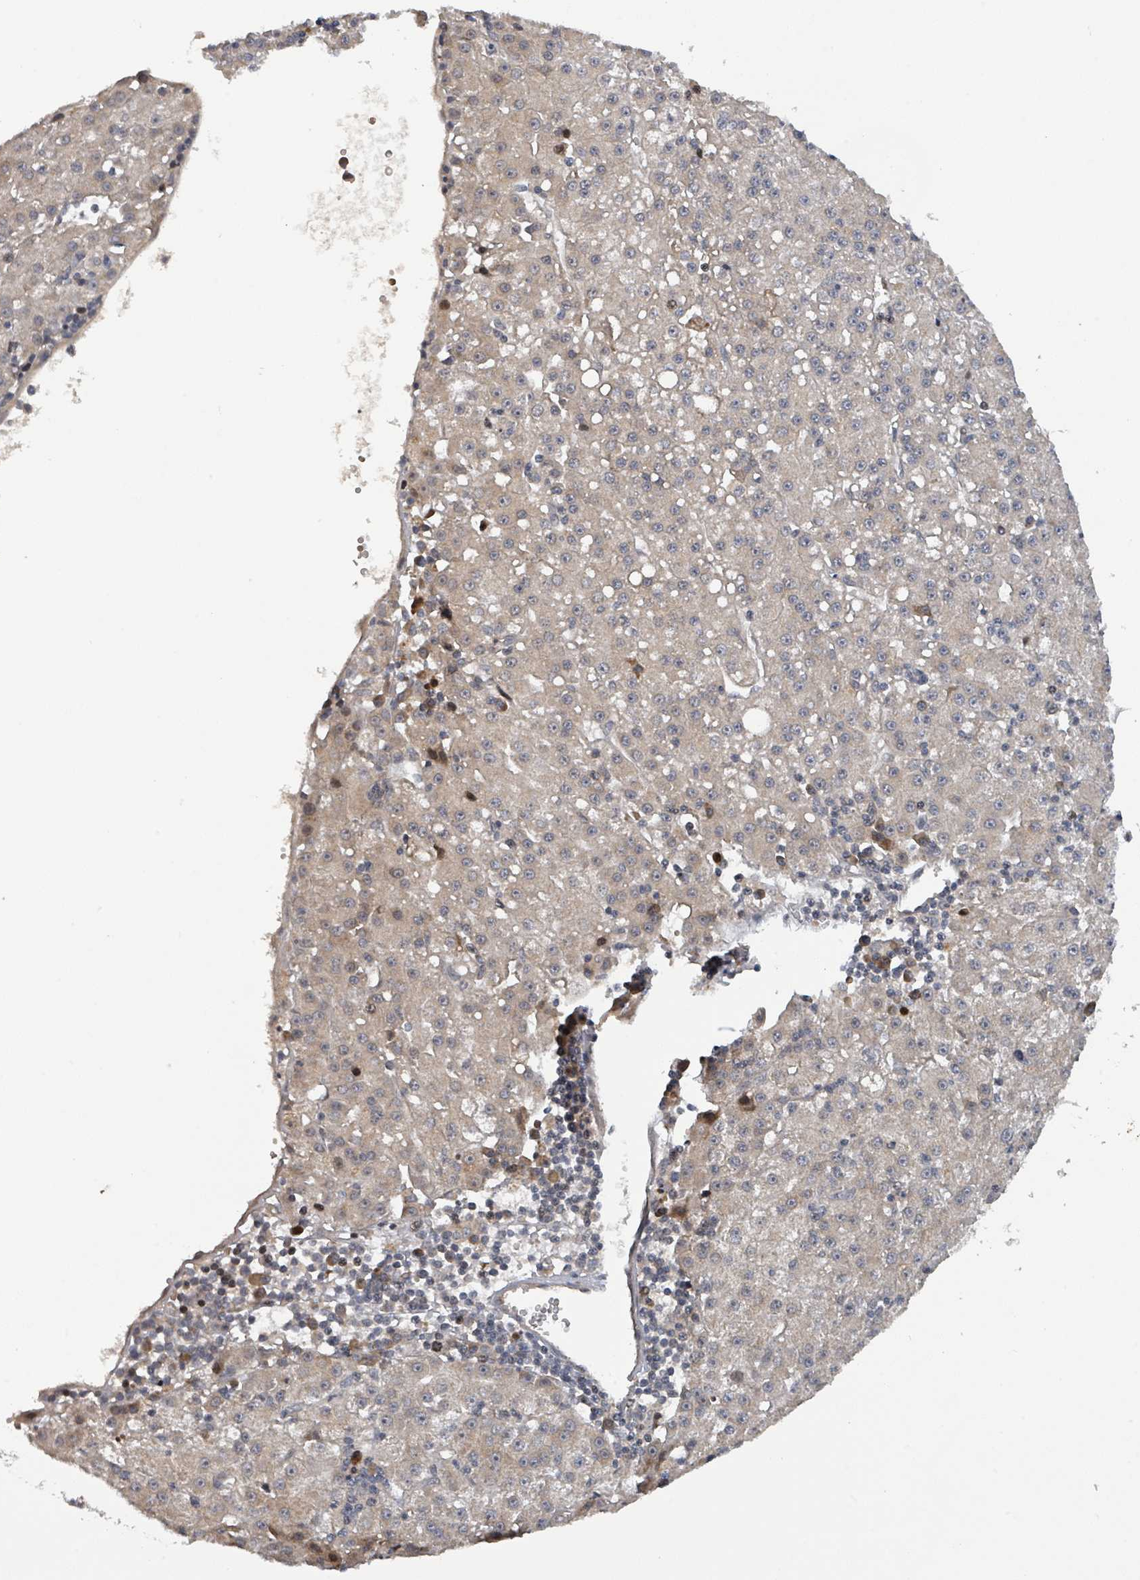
{"staining": {"intensity": "weak", "quantity": "<25%", "location": "cytoplasmic/membranous"}, "tissue": "liver cancer", "cell_type": "Tumor cells", "image_type": "cancer", "snomed": [{"axis": "morphology", "description": "Carcinoma, Hepatocellular, NOS"}, {"axis": "topography", "description": "Liver"}], "caption": "Tumor cells show no significant positivity in hepatocellular carcinoma (liver). (DAB (3,3'-diaminobenzidine) IHC visualized using brightfield microscopy, high magnification).", "gene": "ITGA11", "patient": {"sex": "male", "age": 76}}